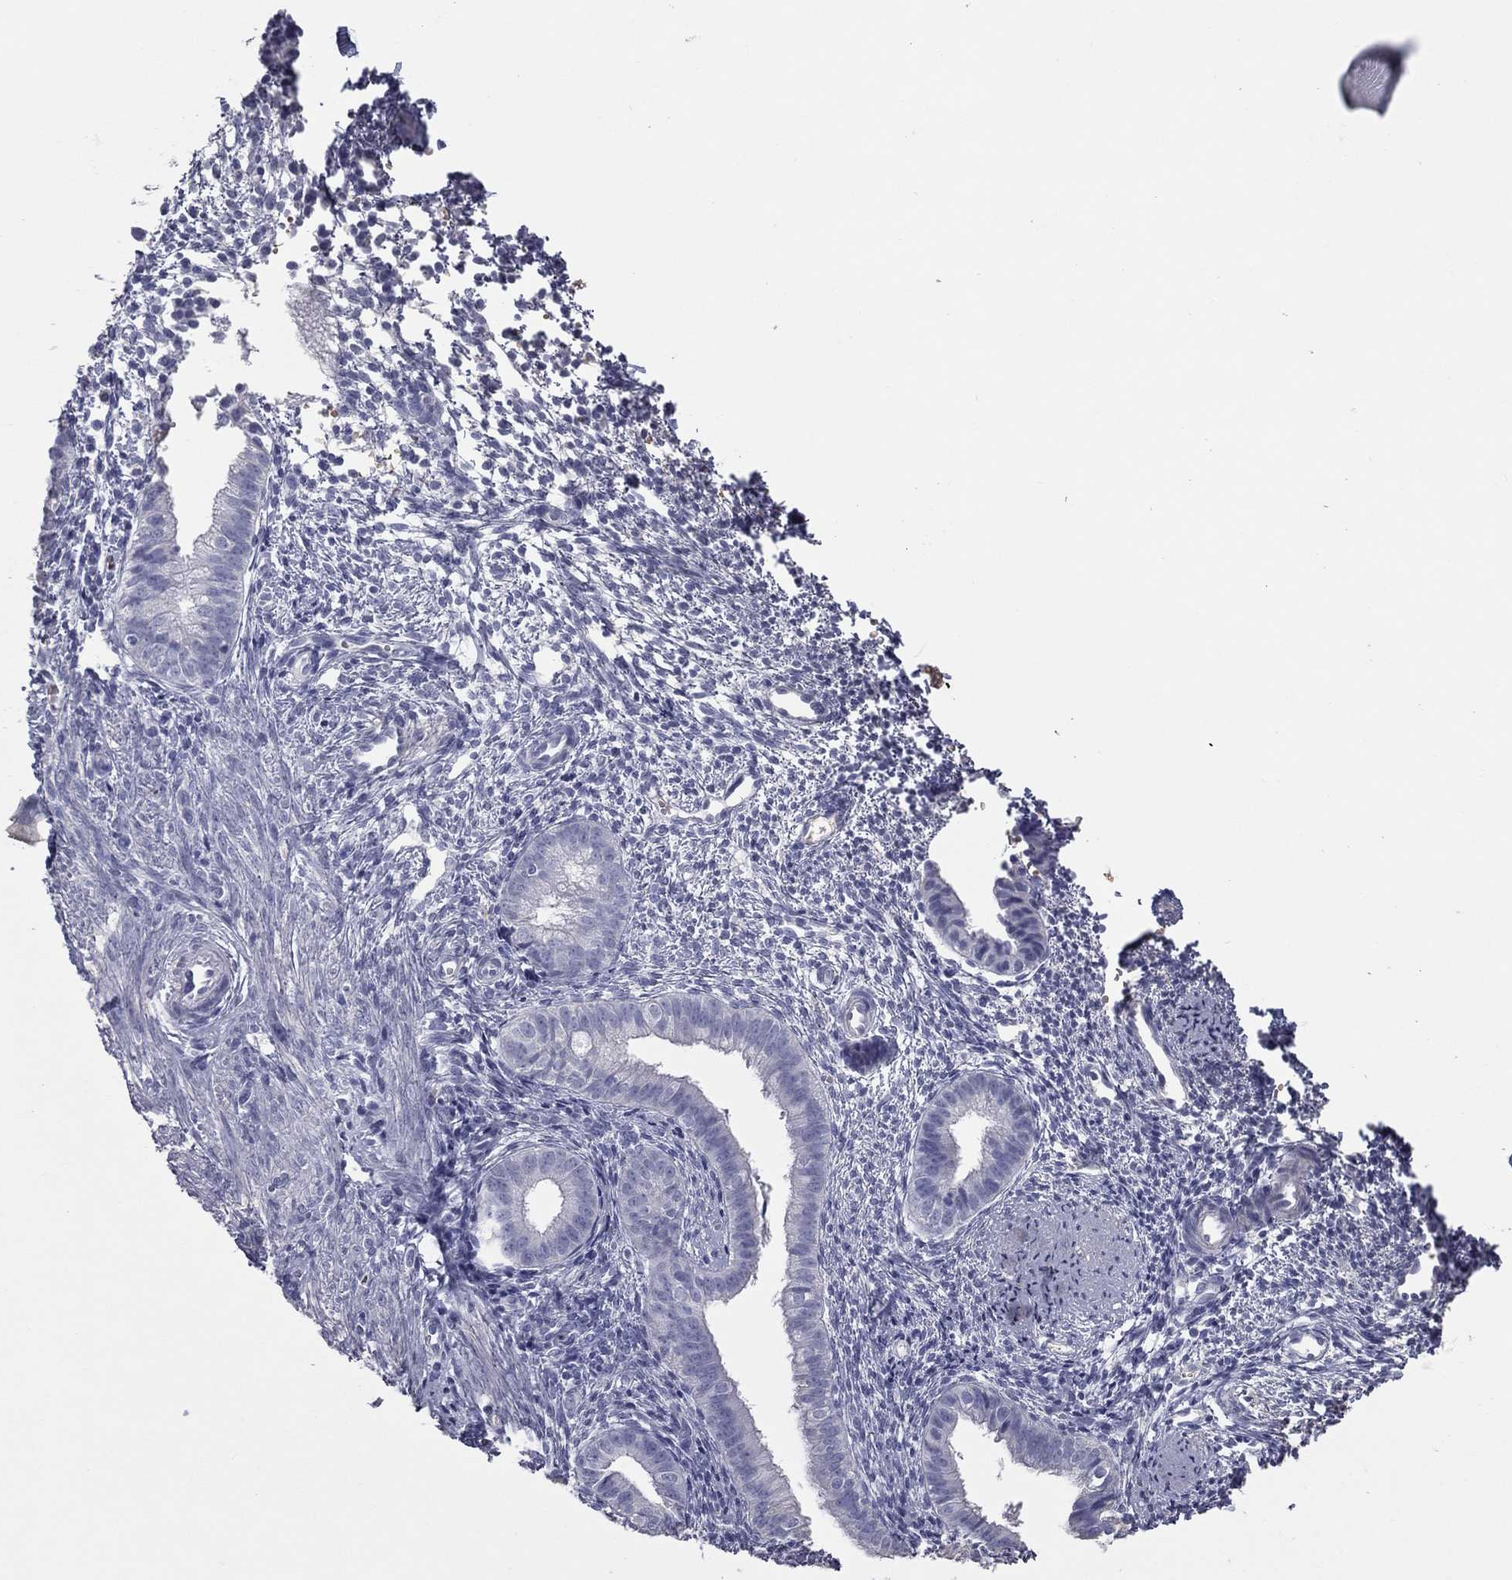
{"staining": {"intensity": "negative", "quantity": "none", "location": "none"}, "tissue": "endometrium", "cell_type": "Cells in endometrial stroma", "image_type": "normal", "snomed": [{"axis": "morphology", "description": "Normal tissue, NOS"}, {"axis": "topography", "description": "Endometrium"}], "caption": "Cells in endometrial stroma show no significant expression in benign endometrium. Brightfield microscopy of immunohistochemistry (IHC) stained with DAB (3,3'-diaminobenzidine) (brown) and hematoxylin (blue), captured at high magnification.", "gene": "ESX1", "patient": {"sex": "female", "age": 47}}